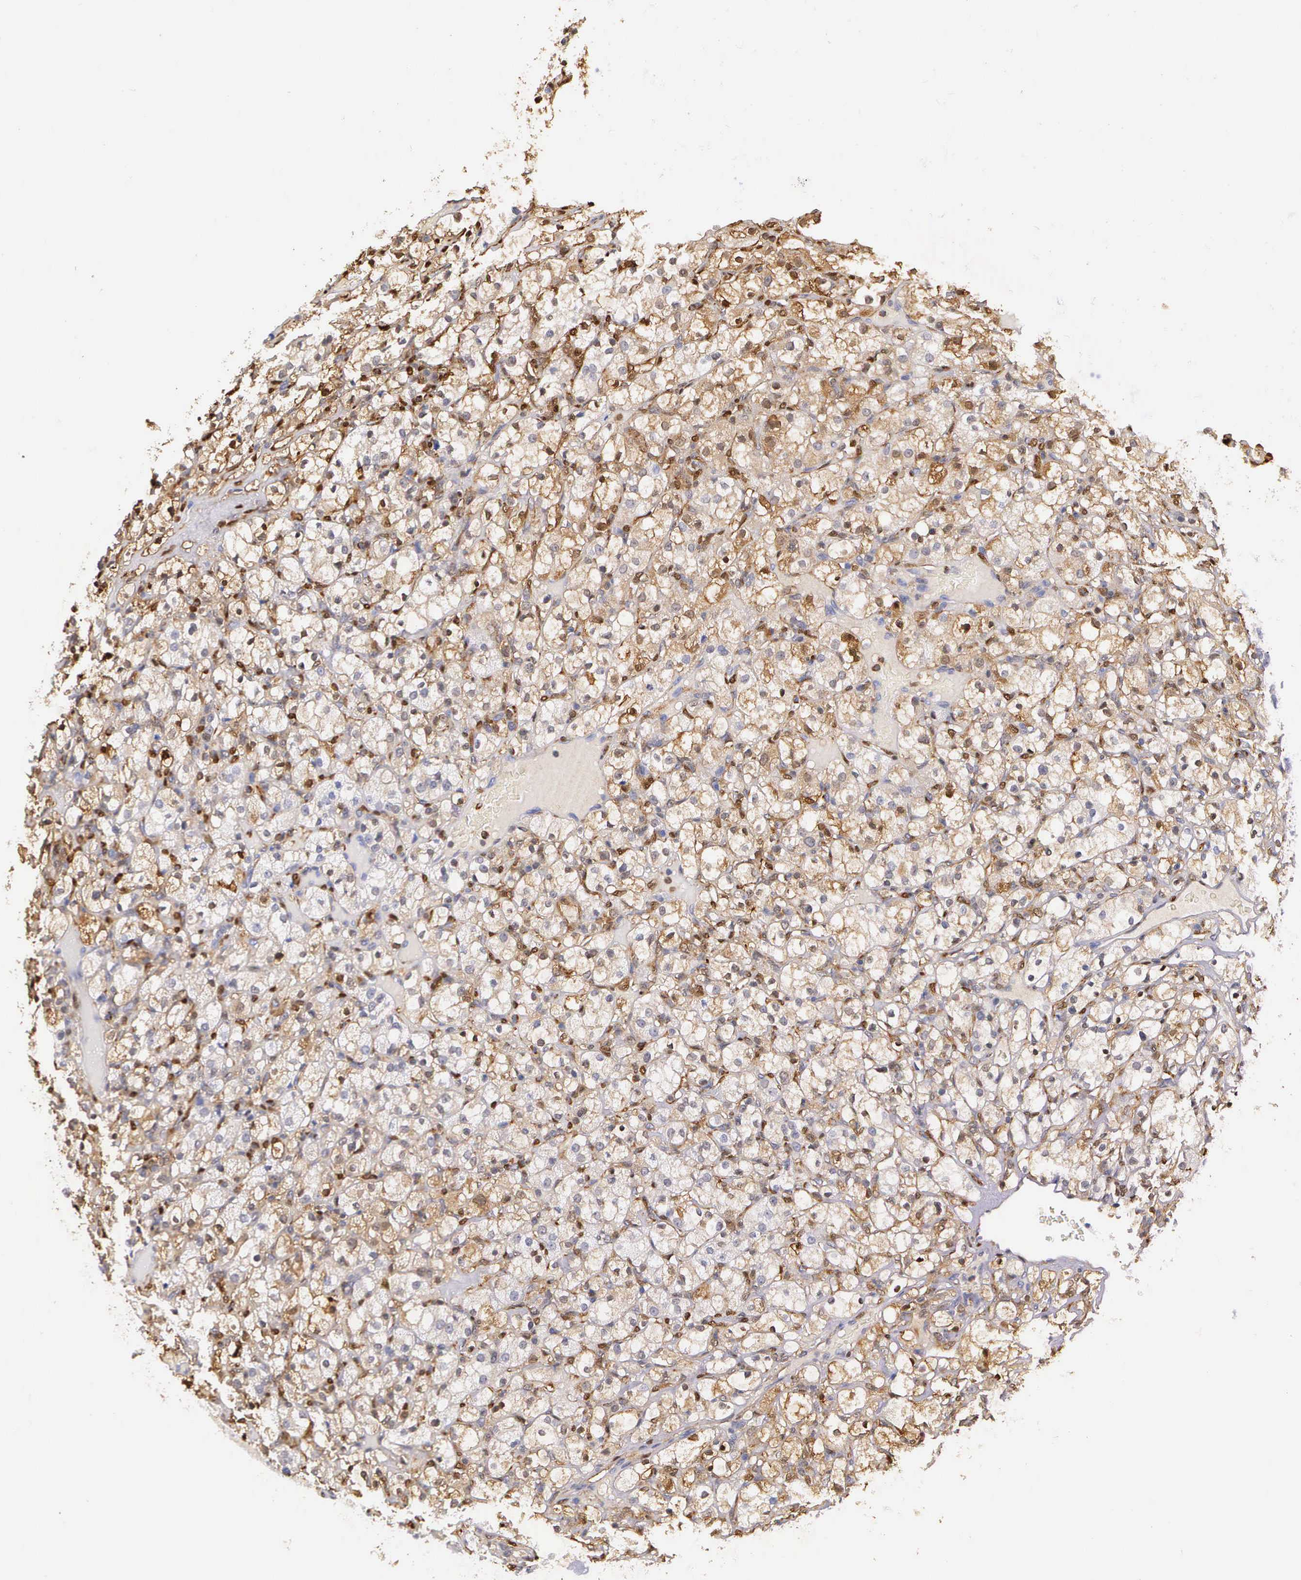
{"staining": {"intensity": "weak", "quantity": ">75%", "location": "cytoplasmic/membranous"}, "tissue": "renal cancer", "cell_type": "Tumor cells", "image_type": "cancer", "snomed": [{"axis": "morphology", "description": "Adenocarcinoma, NOS"}, {"axis": "topography", "description": "Kidney"}], "caption": "Immunohistochemistry (IHC) image of renal adenocarcinoma stained for a protein (brown), which exhibits low levels of weak cytoplasmic/membranous expression in approximately >75% of tumor cells.", "gene": "LGALS1", "patient": {"sex": "female", "age": 83}}